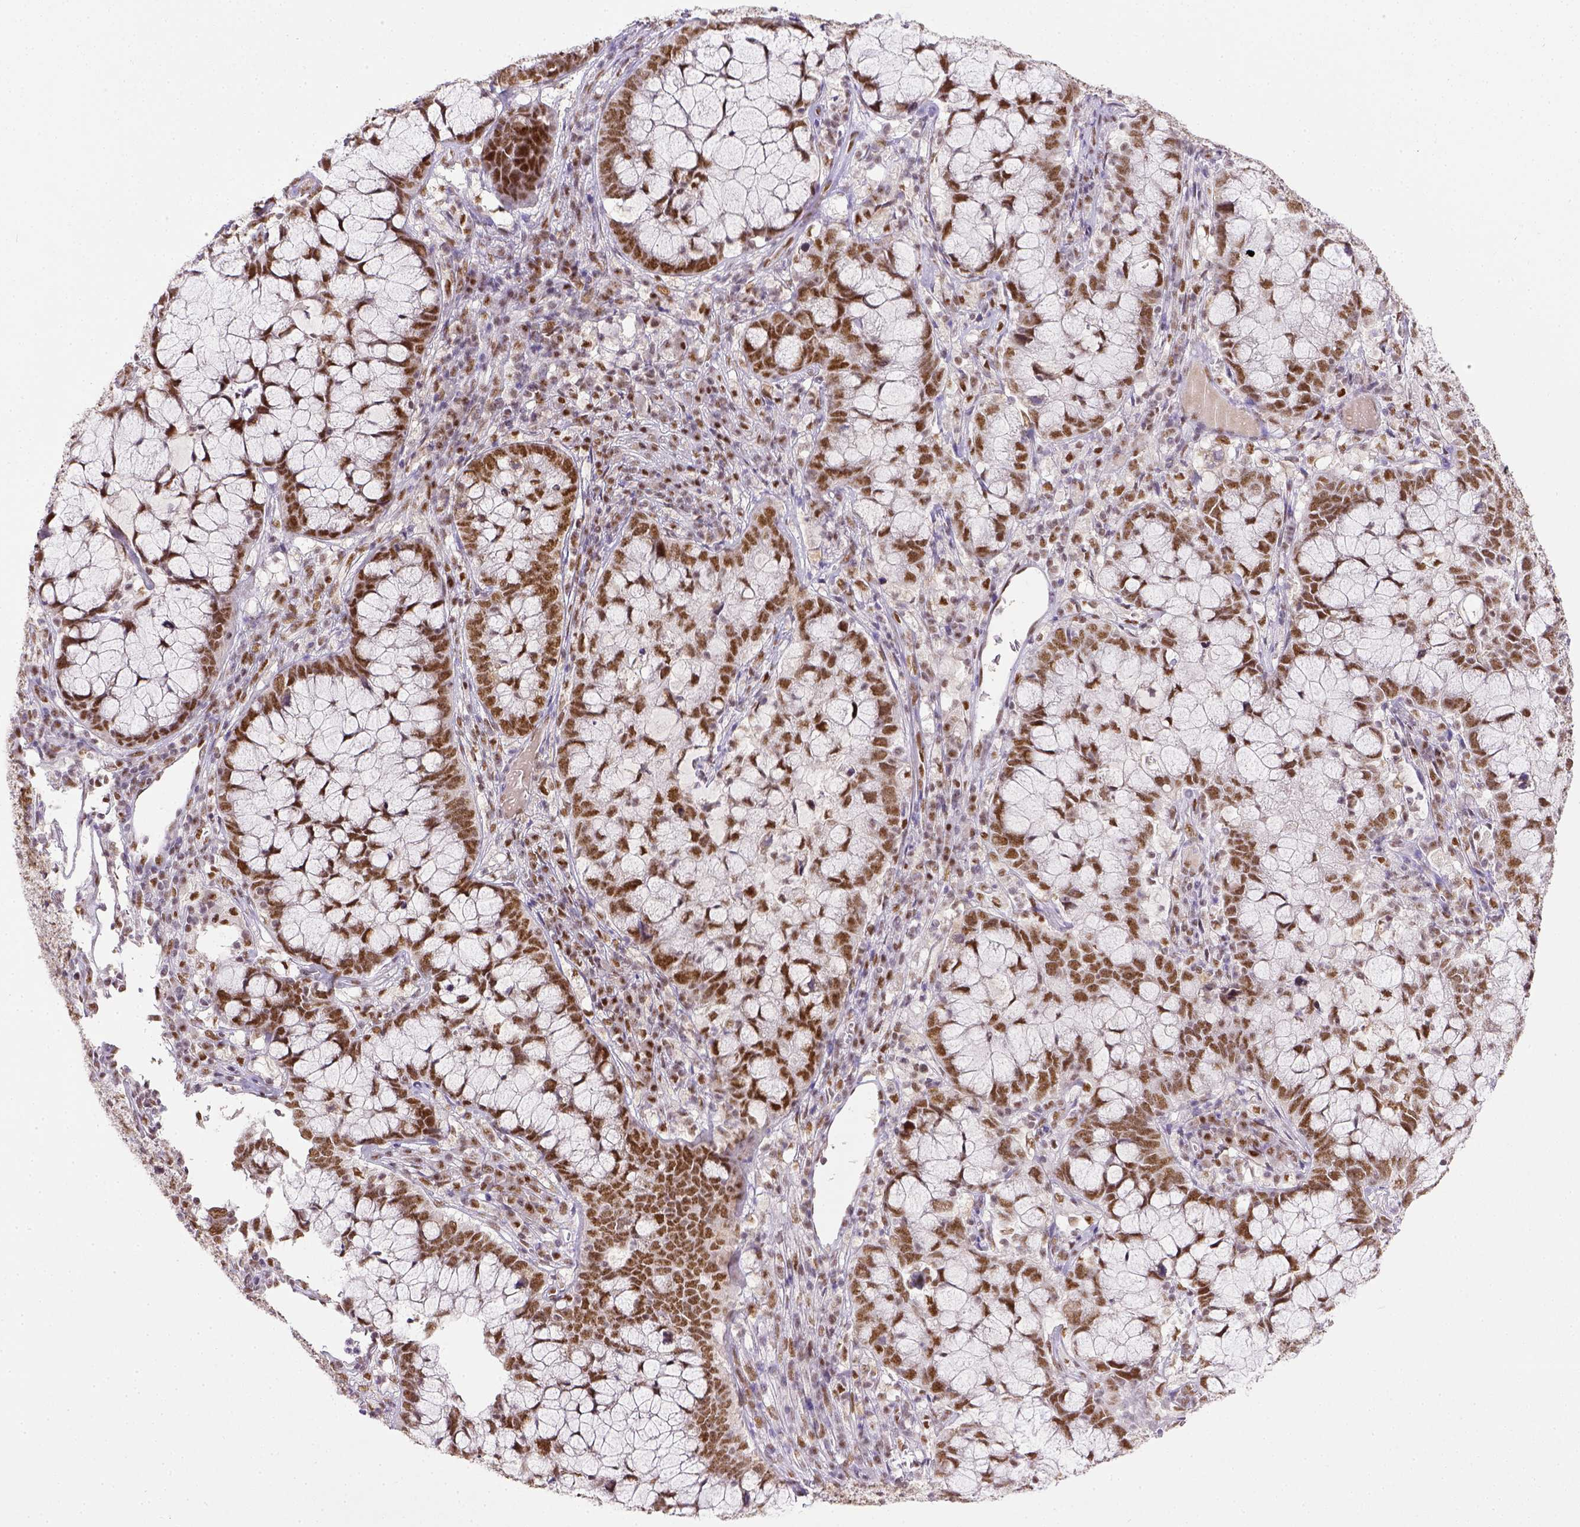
{"staining": {"intensity": "moderate", "quantity": ">75%", "location": "nuclear"}, "tissue": "cervical cancer", "cell_type": "Tumor cells", "image_type": "cancer", "snomed": [{"axis": "morphology", "description": "Adenocarcinoma, NOS"}, {"axis": "topography", "description": "Cervix"}], "caption": "Human cervical cancer stained with a protein marker demonstrates moderate staining in tumor cells.", "gene": "ERCC1", "patient": {"sex": "female", "age": 40}}